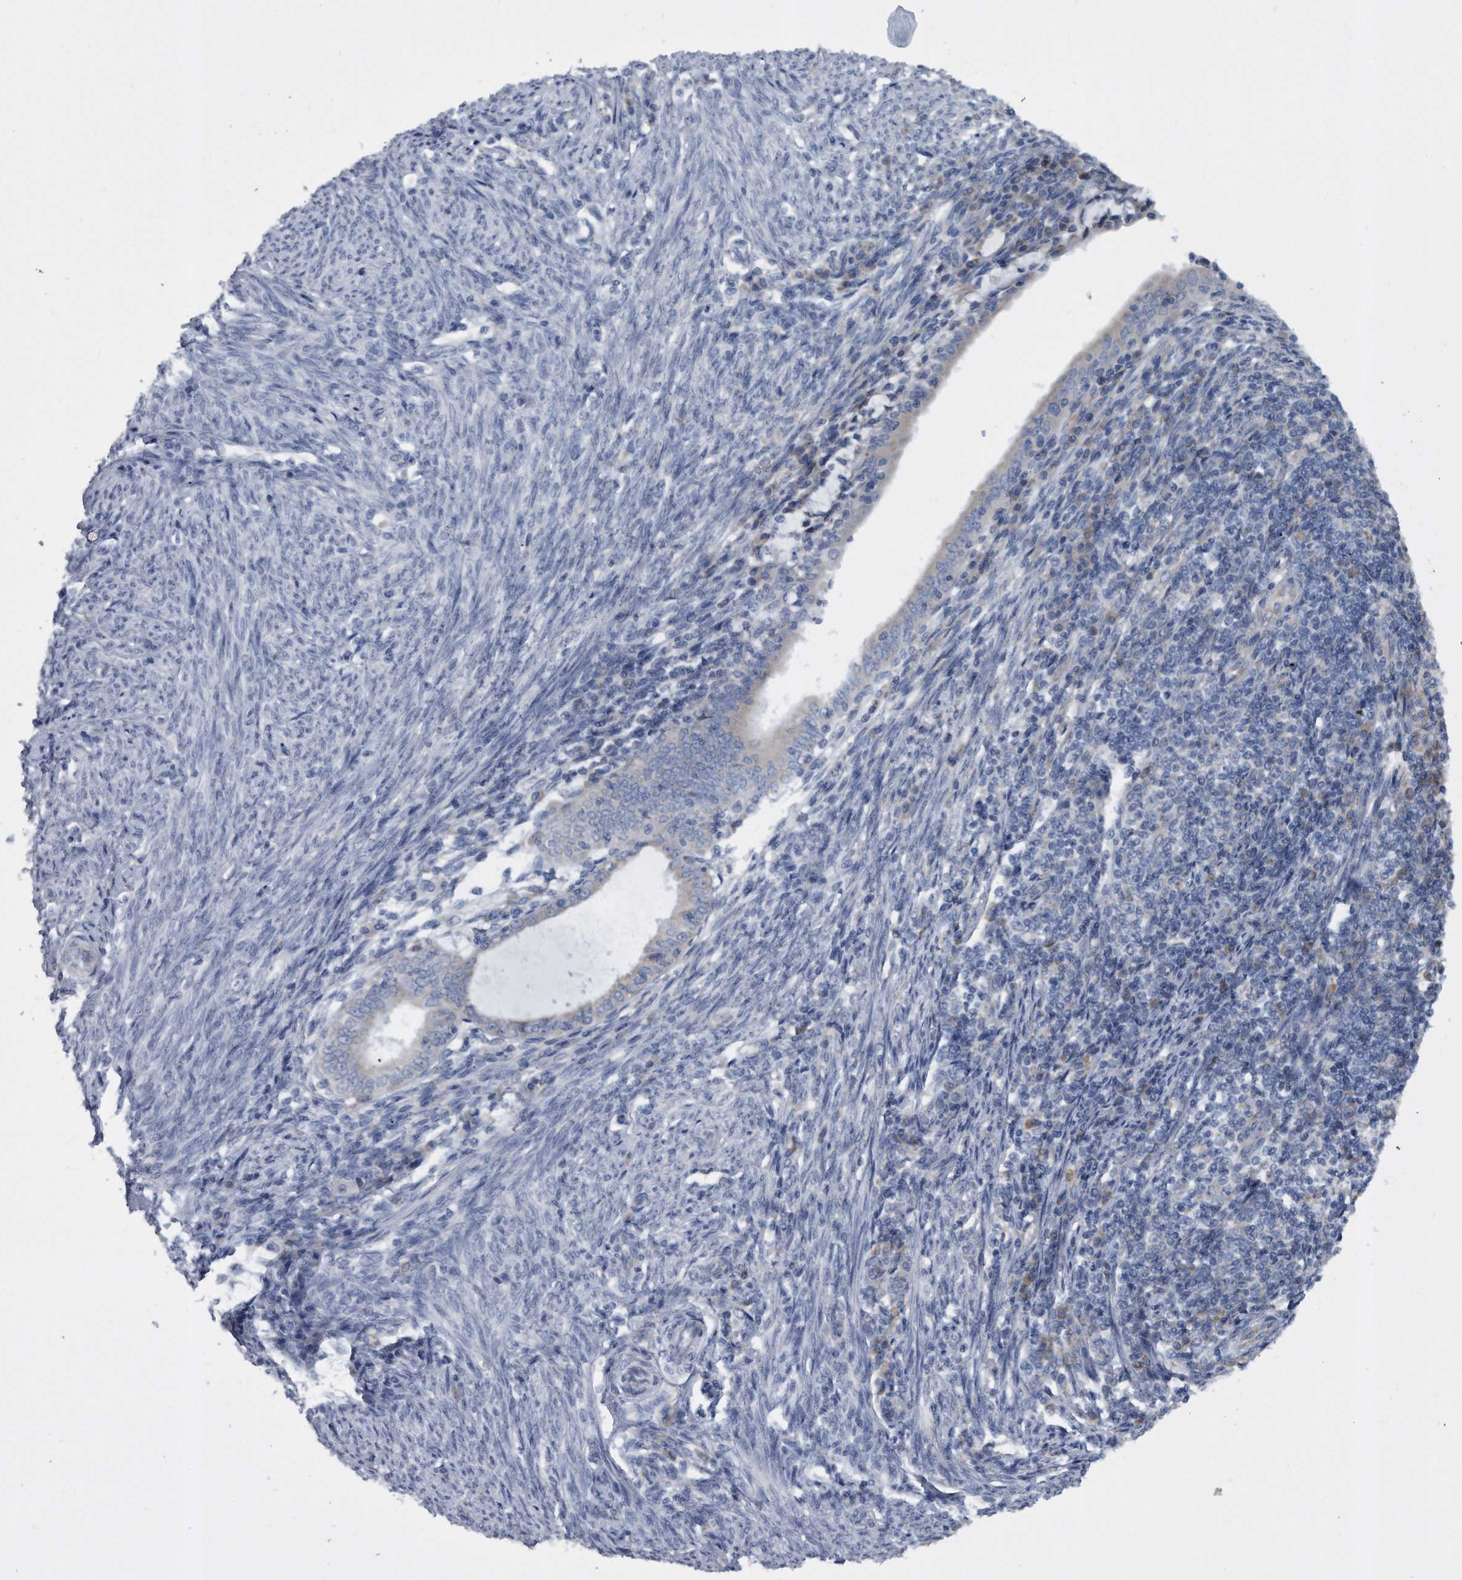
{"staining": {"intensity": "negative", "quantity": "none", "location": "none"}, "tissue": "endometrial cancer", "cell_type": "Tumor cells", "image_type": "cancer", "snomed": [{"axis": "morphology", "description": "Adenocarcinoma, NOS"}, {"axis": "topography", "description": "Uterus"}], "caption": "Human endometrial cancer stained for a protein using IHC demonstrates no positivity in tumor cells.", "gene": "CCDC47", "patient": {"sex": "female", "age": 77}}